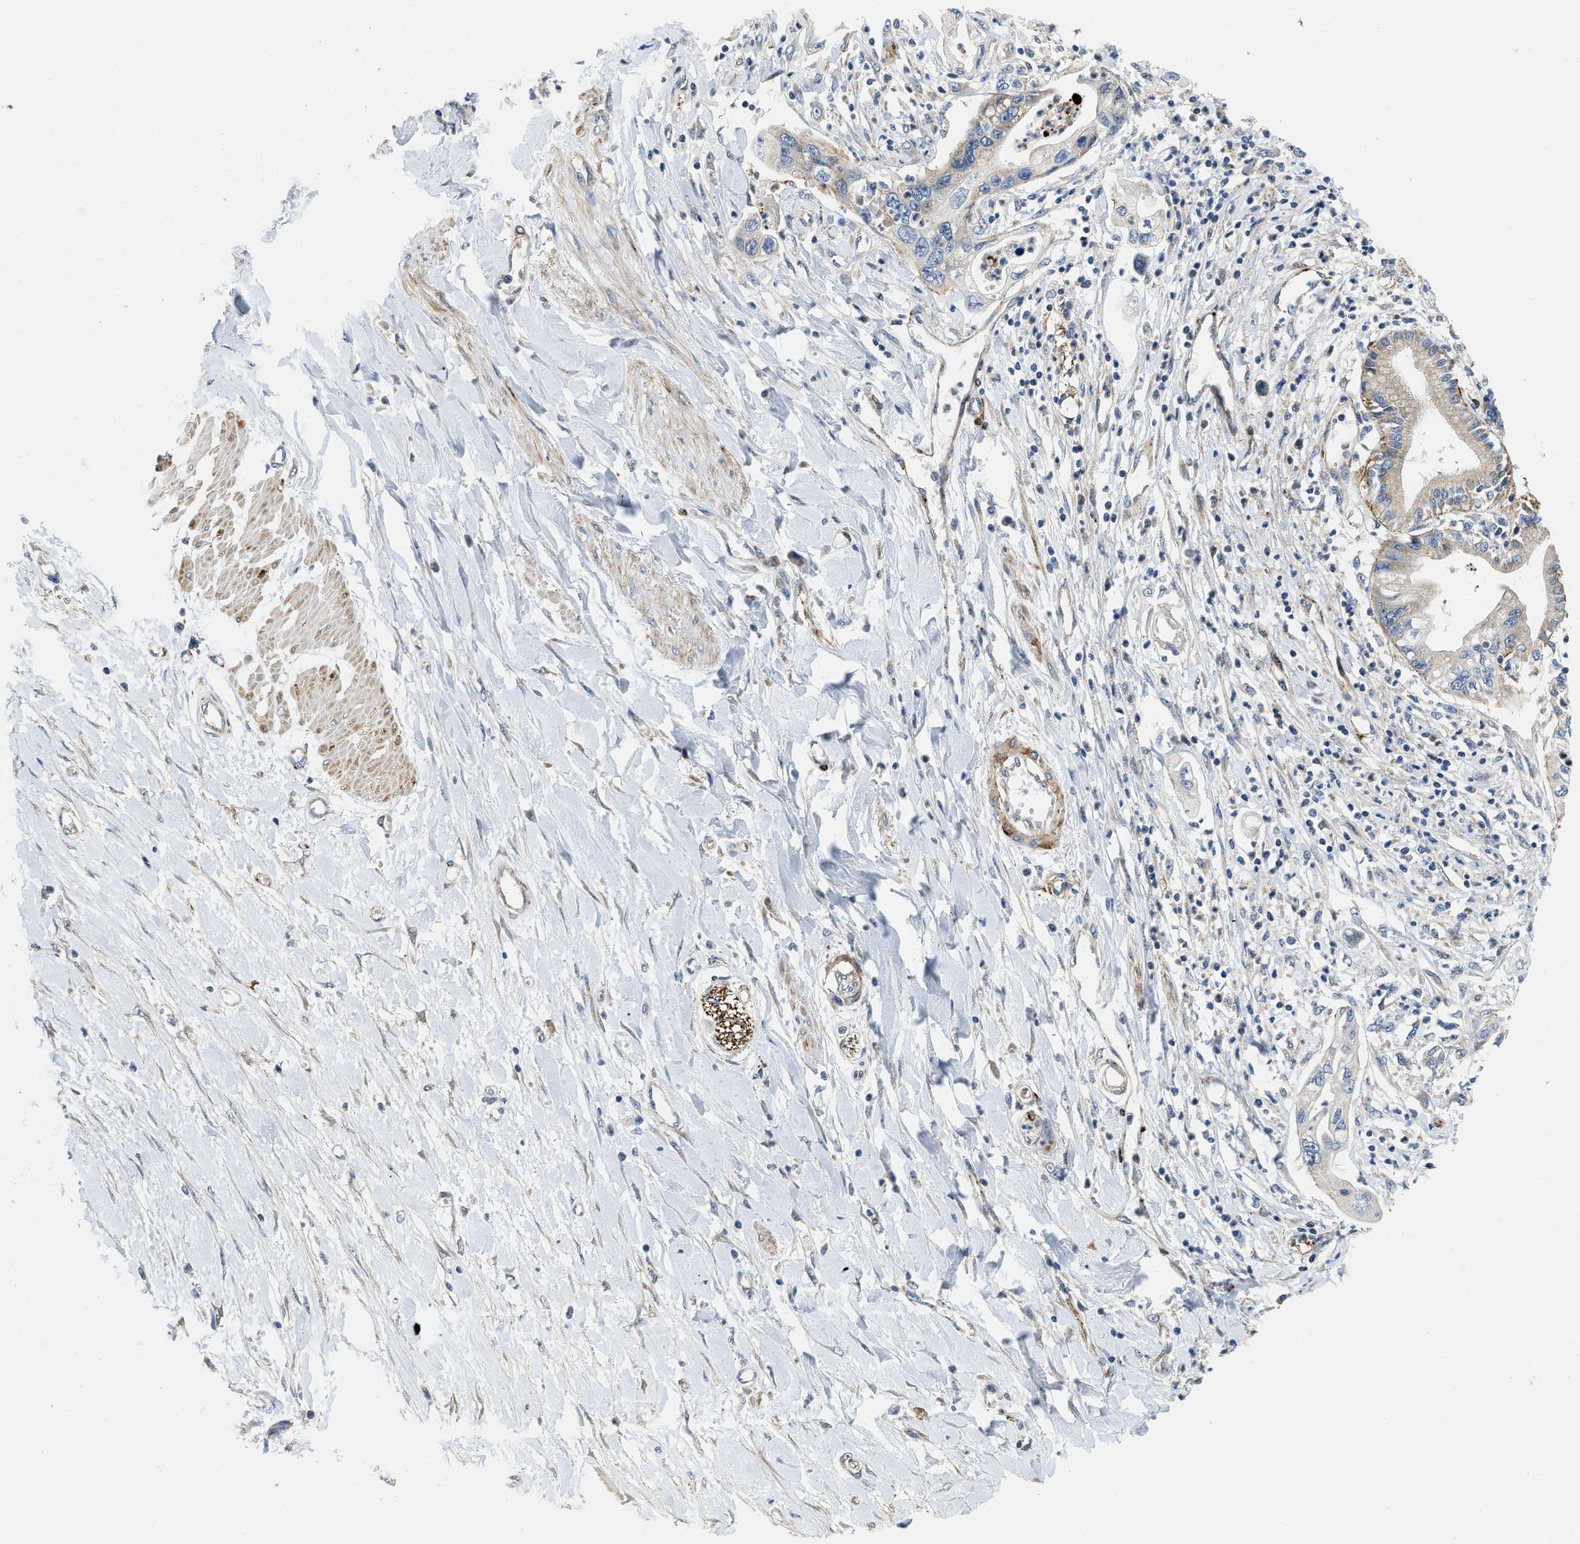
{"staining": {"intensity": "negative", "quantity": "none", "location": "none"}, "tissue": "pancreatic cancer", "cell_type": "Tumor cells", "image_type": "cancer", "snomed": [{"axis": "morphology", "description": "Adenocarcinoma, NOS"}, {"axis": "topography", "description": "Pancreas"}], "caption": "Tumor cells are negative for protein expression in human pancreatic adenocarcinoma.", "gene": "ZNF599", "patient": {"sex": "male", "age": 56}}